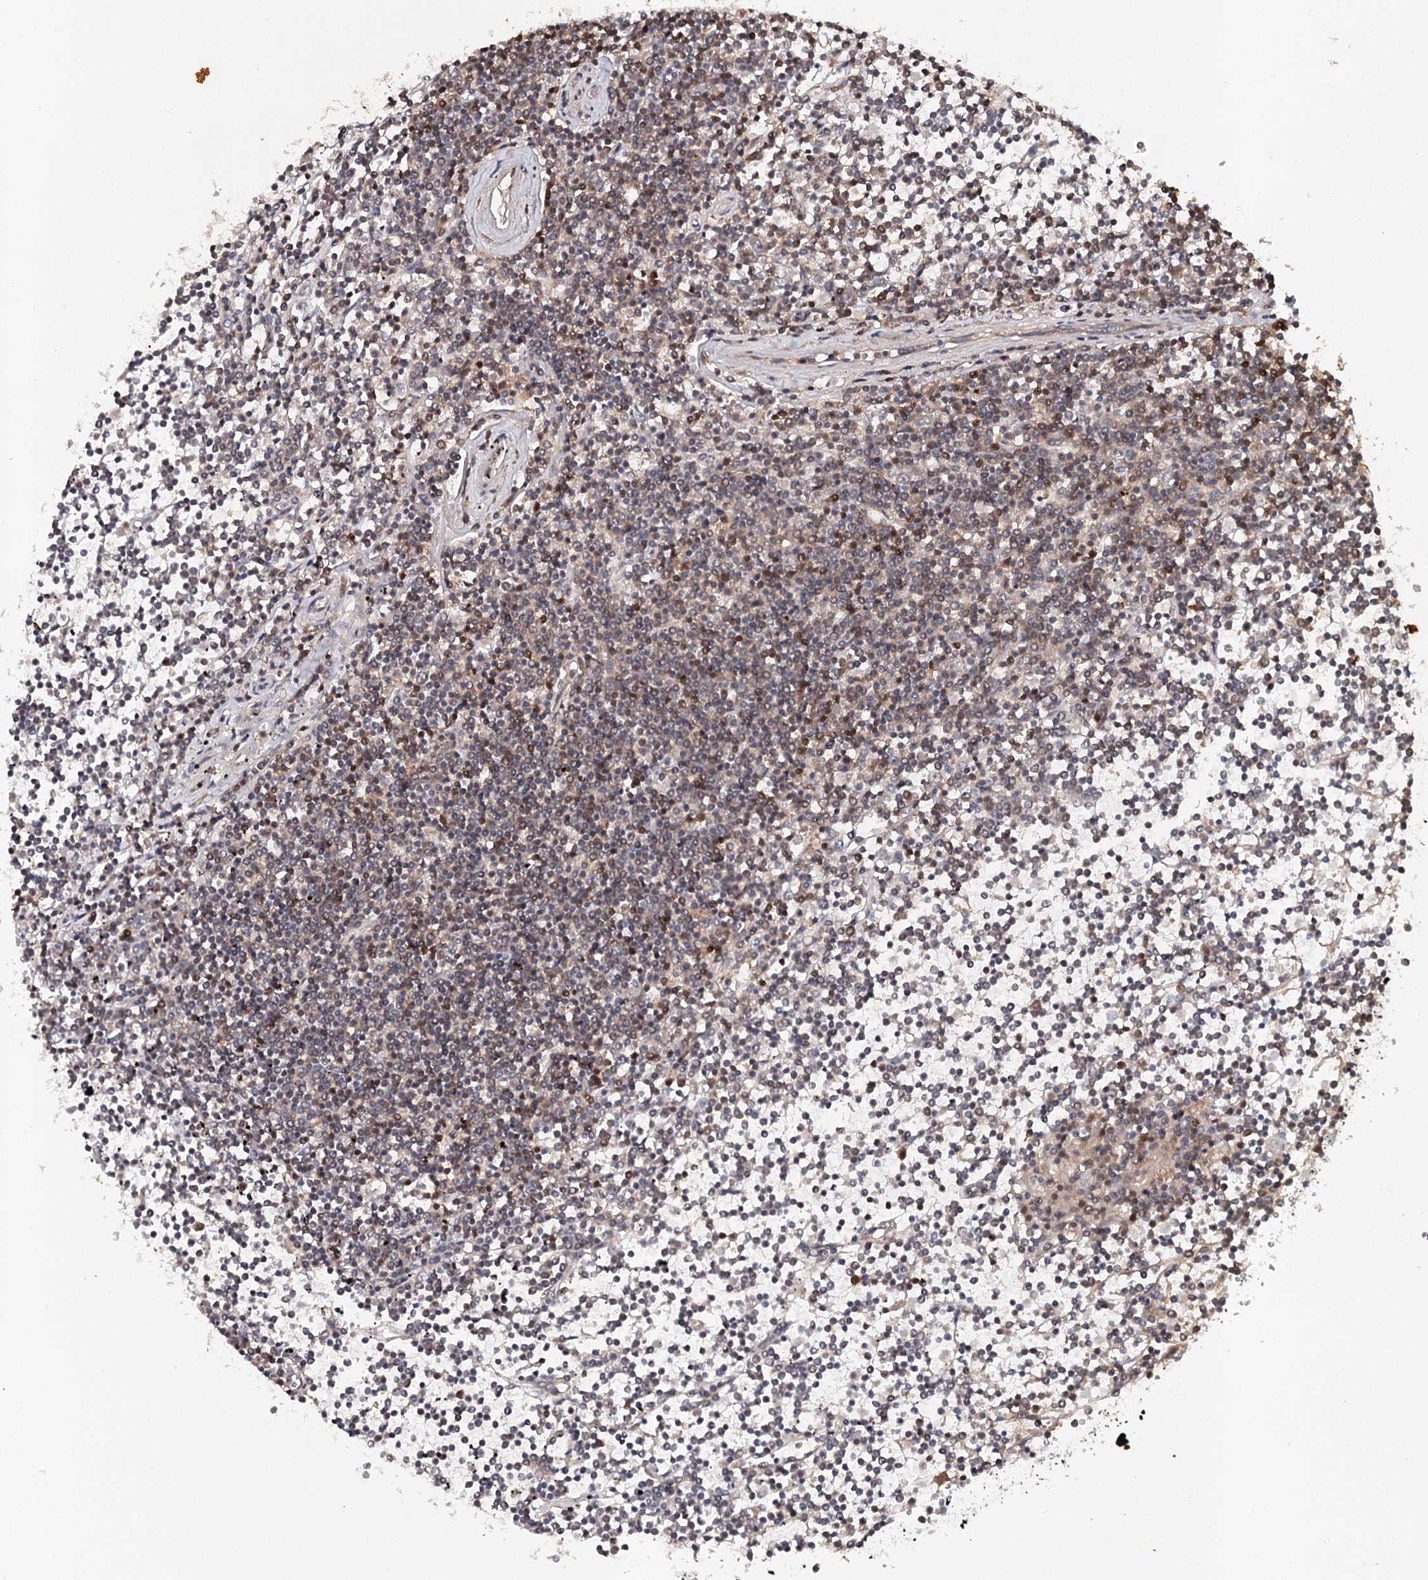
{"staining": {"intensity": "moderate", "quantity": "<25%", "location": "cytoplasmic/membranous"}, "tissue": "lymphoma", "cell_type": "Tumor cells", "image_type": "cancer", "snomed": [{"axis": "morphology", "description": "Malignant lymphoma, non-Hodgkin's type, Low grade"}, {"axis": "topography", "description": "Spleen"}], "caption": "This micrograph exhibits IHC staining of low-grade malignant lymphoma, non-Hodgkin's type, with low moderate cytoplasmic/membranous staining in about <25% of tumor cells.", "gene": "SLC41A2", "patient": {"sex": "female", "age": 19}}